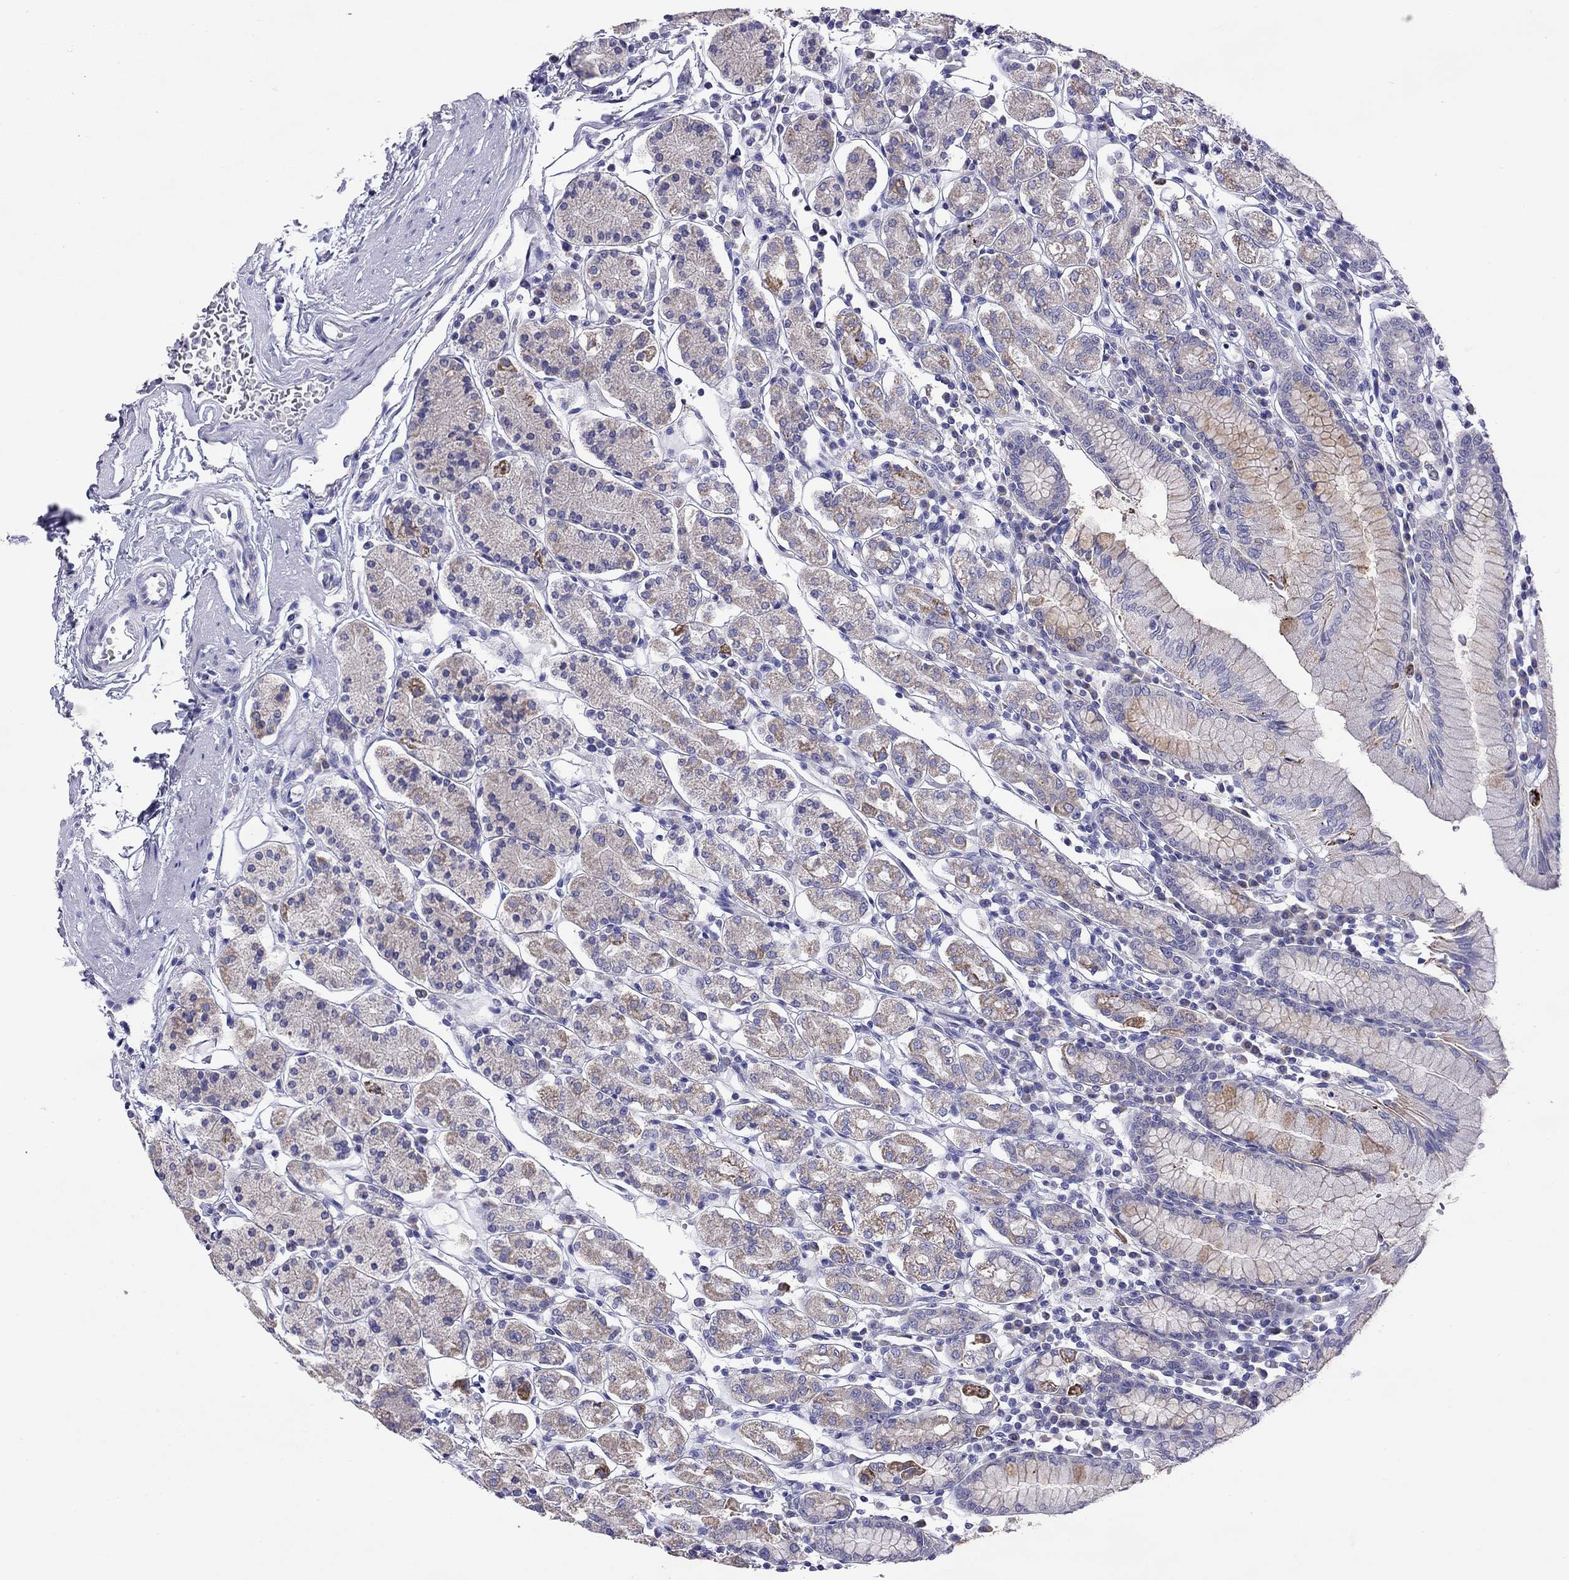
{"staining": {"intensity": "weak", "quantity": "<25%", "location": "cytoplasmic/membranous"}, "tissue": "stomach", "cell_type": "Glandular cells", "image_type": "normal", "snomed": [{"axis": "morphology", "description": "Normal tissue, NOS"}, {"axis": "topography", "description": "Stomach, upper"}, {"axis": "topography", "description": "Stomach"}], "caption": "Image shows no significant protein expression in glandular cells of benign stomach.", "gene": "COL9A1", "patient": {"sex": "male", "age": 62}}